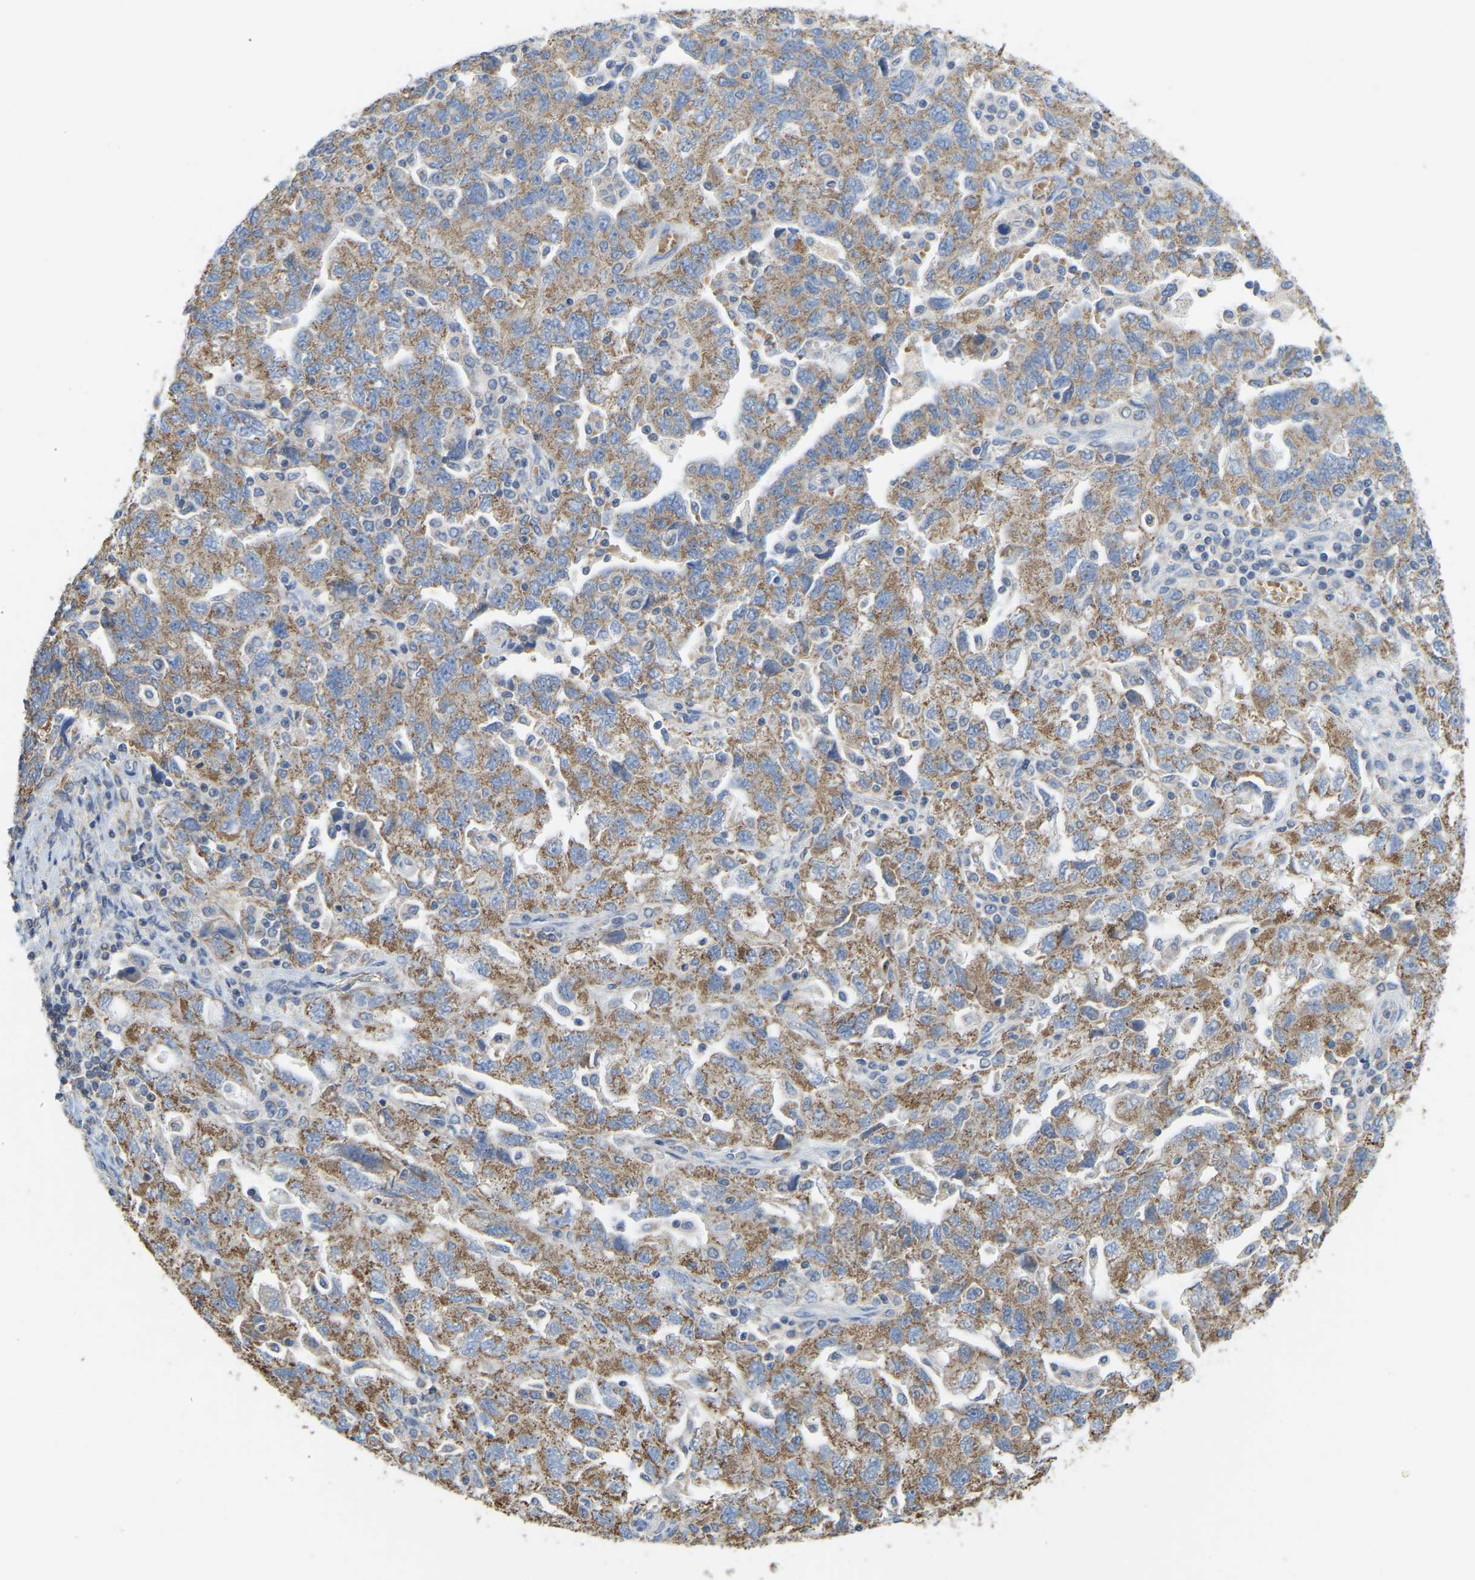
{"staining": {"intensity": "moderate", "quantity": ">75%", "location": "cytoplasmic/membranous"}, "tissue": "ovarian cancer", "cell_type": "Tumor cells", "image_type": "cancer", "snomed": [{"axis": "morphology", "description": "Carcinoma, NOS"}, {"axis": "morphology", "description": "Cystadenocarcinoma, serous, NOS"}, {"axis": "topography", "description": "Ovary"}], "caption": "Immunohistochemistry (IHC) staining of ovarian cancer, which exhibits medium levels of moderate cytoplasmic/membranous positivity in about >75% of tumor cells indicating moderate cytoplasmic/membranous protein positivity. The staining was performed using DAB (3,3'-diaminobenzidine) (brown) for protein detection and nuclei were counterstained in hematoxylin (blue).", "gene": "SERPINB5", "patient": {"sex": "female", "age": 69}}